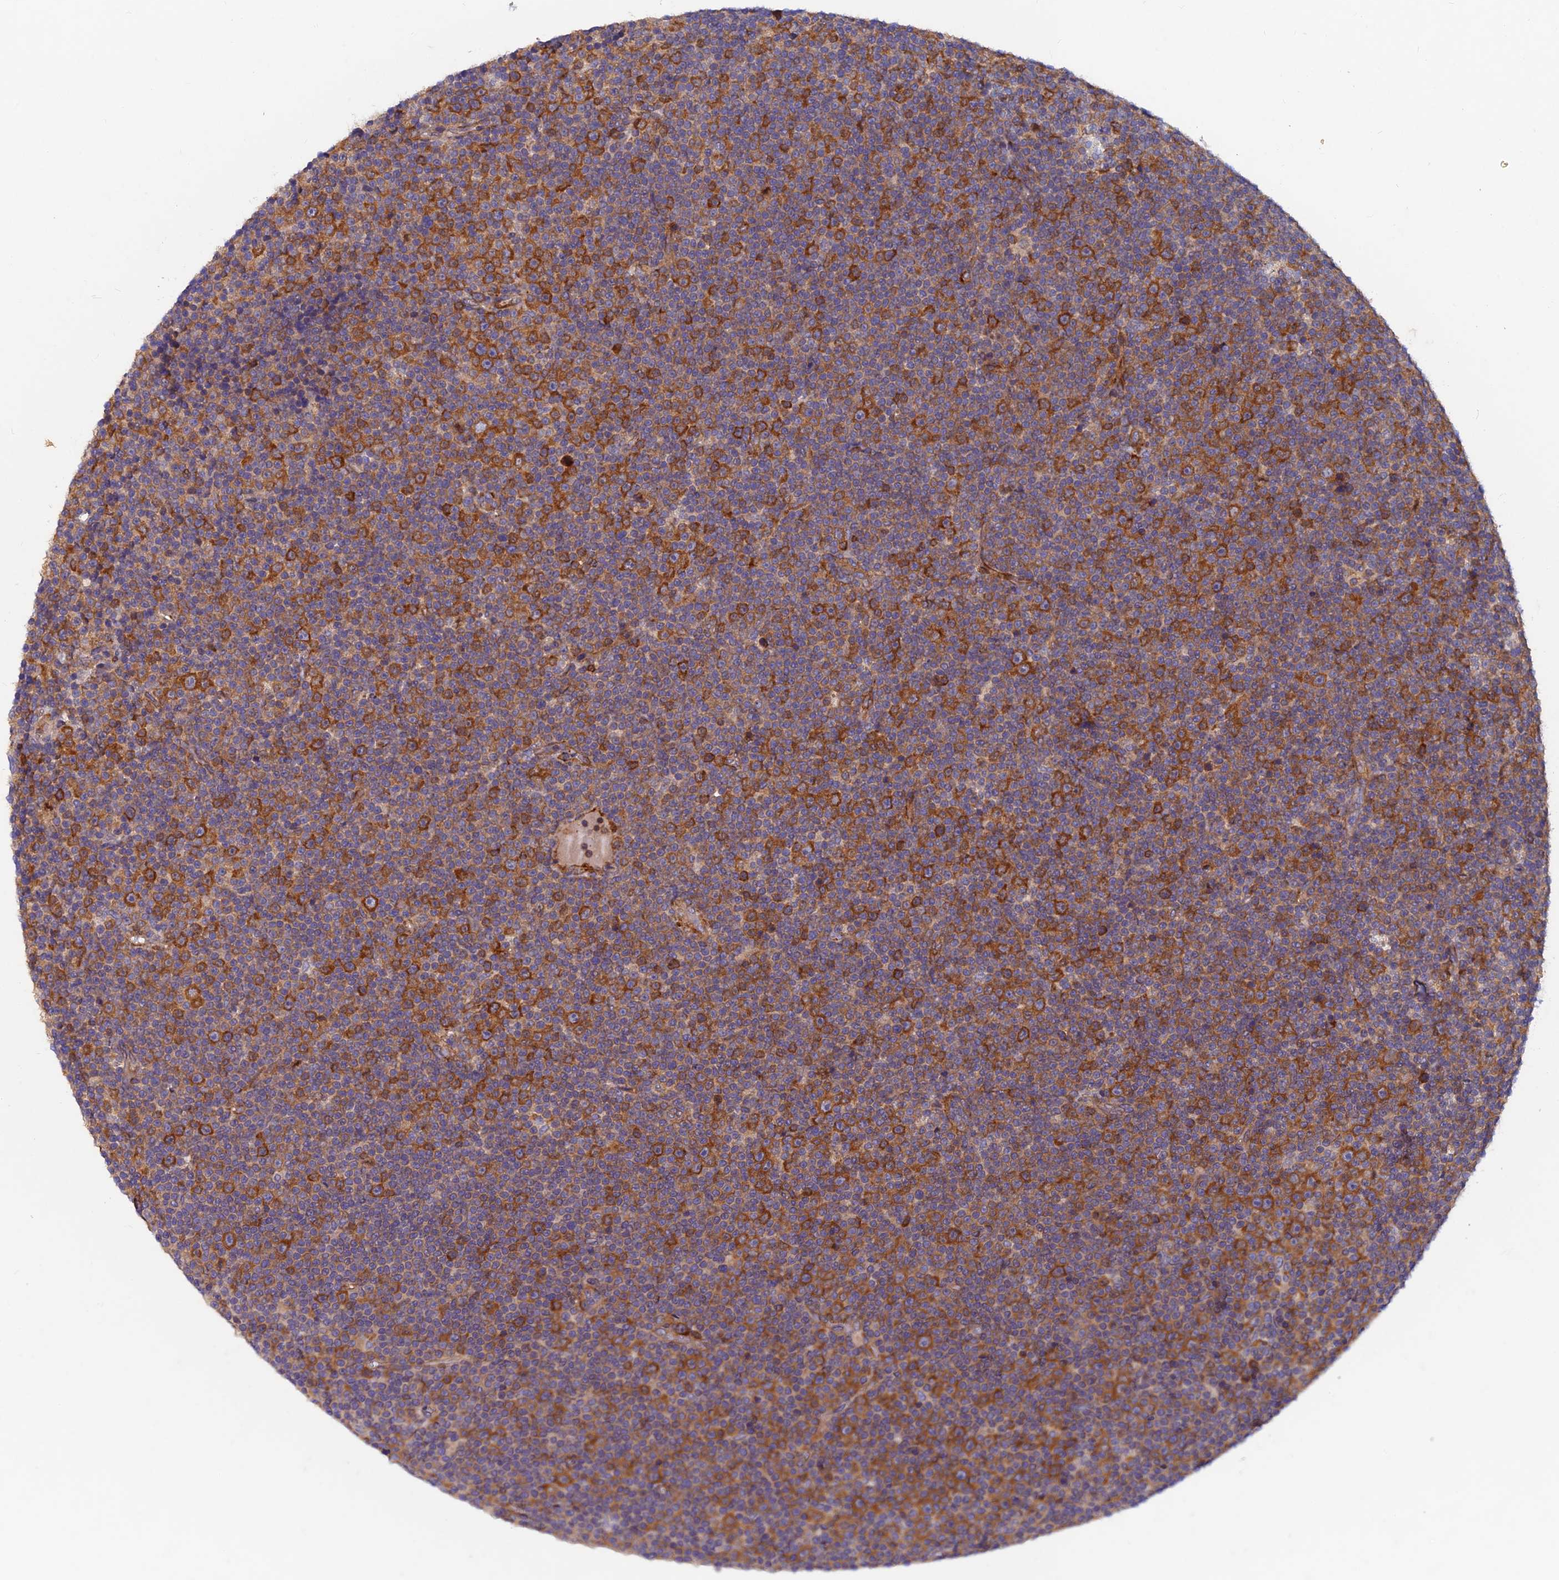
{"staining": {"intensity": "strong", "quantity": "25%-75%", "location": "cytoplasmic/membranous"}, "tissue": "lymphoma", "cell_type": "Tumor cells", "image_type": "cancer", "snomed": [{"axis": "morphology", "description": "Malignant lymphoma, non-Hodgkin's type, Low grade"}, {"axis": "topography", "description": "Lymph node"}], "caption": "The photomicrograph reveals a brown stain indicating the presence of a protein in the cytoplasmic/membranous of tumor cells in malignant lymphoma, non-Hodgkin's type (low-grade).", "gene": "NCAPG", "patient": {"sex": "female", "age": 67}}